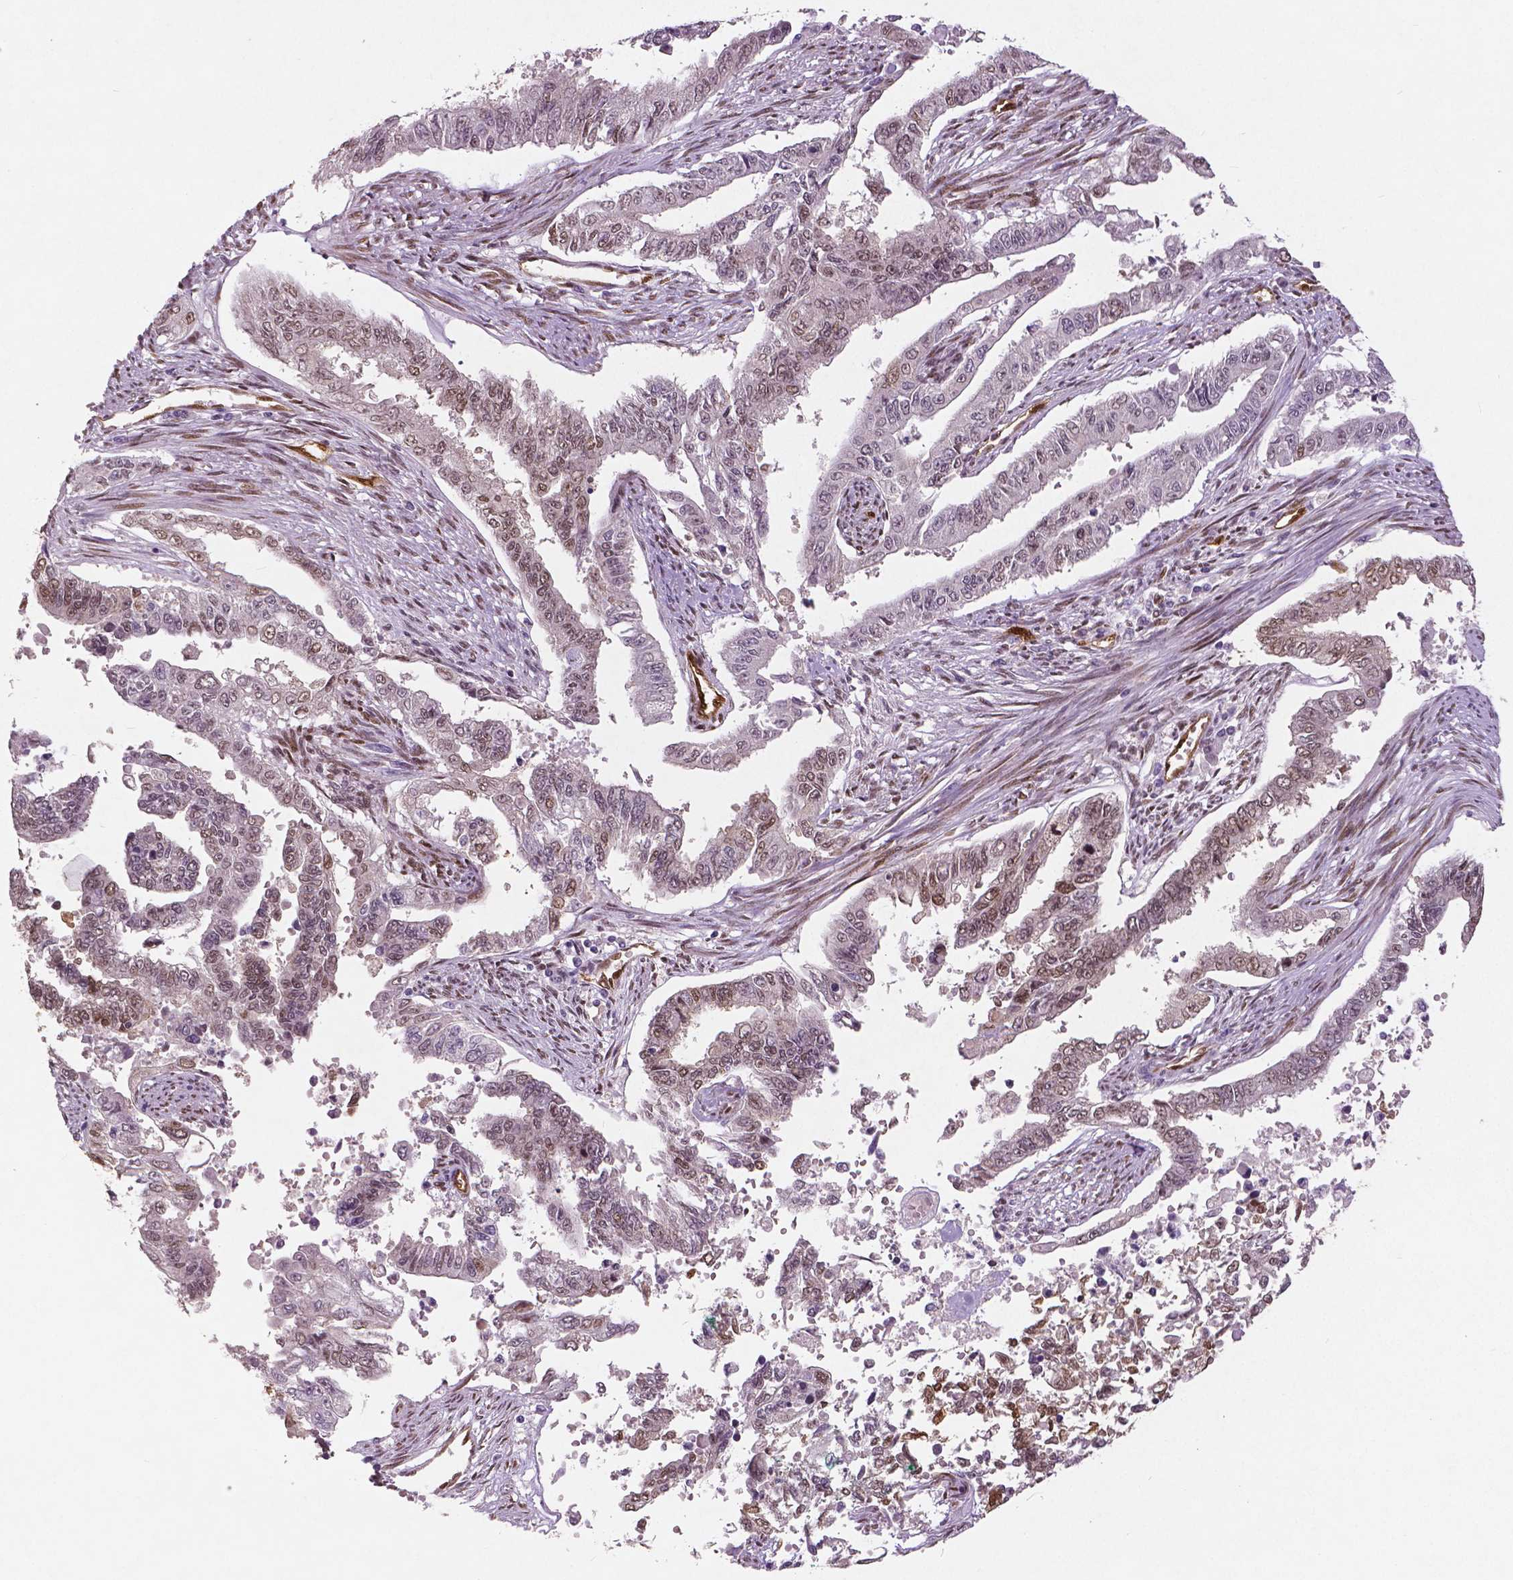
{"staining": {"intensity": "weak", "quantity": ">75%", "location": "nuclear"}, "tissue": "endometrial cancer", "cell_type": "Tumor cells", "image_type": "cancer", "snomed": [{"axis": "morphology", "description": "Adenocarcinoma, NOS"}, {"axis": "topography", "description": "Uterus"}], "caption": "Adenocarcinoma (endometrial) tissue exhibits weak nuclear staining in about >75% of tumor cells, visualized by immunohistochemistry. (DAB (3,3'-diaminobenzidine) IHC with brightfield microscopy, high magnification).", "gene": "WWTR1", "patient": {"sex": "female", "age": 59}}